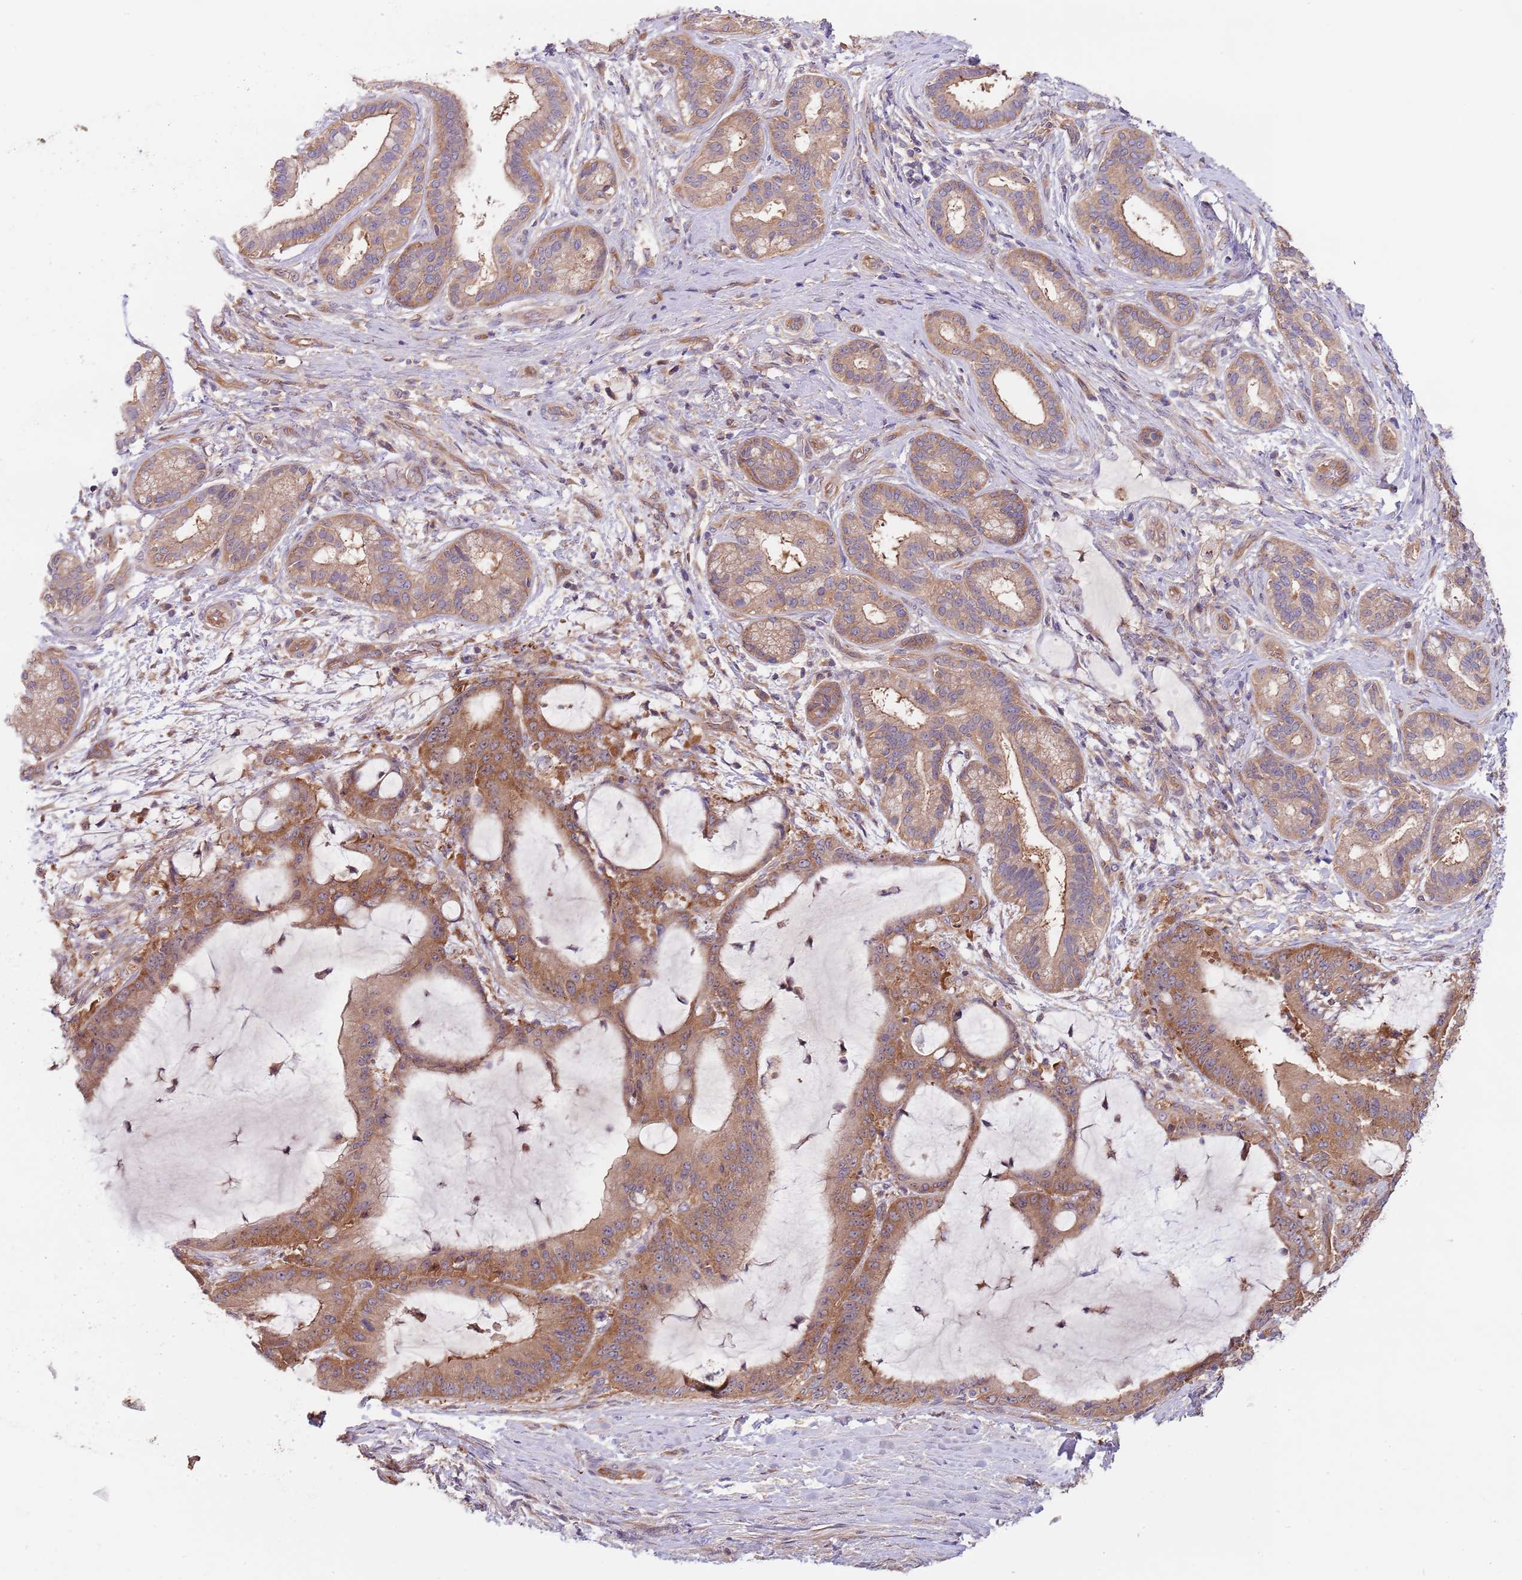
{"staining": {"intensity": "moderate", "quantity": ">75%", "location": "cytoplasmic/membranous"}, "tissue": "liver cancer", "cell_type": "Tumor cells", "image_type": "cancer", "snomed": [{"axis": "morphology", "description": "Normal tissue, NOS"}, {"axis": "morphology", "description": "Cholangiocarcinoma"}, {"axis": "topography", "description": "Liver"}, {"axis": "topography", "description": "Peripheral nerve tissue"}], "caption": "This is an image of immunohistochemistry (IHC) staining of liver cancer (cholangiocarcinoma), which shows moderate positivity in the cytoplasmic/membranous of tumor cells.", "gene": "EIF3F", "patient": {"sex": "female", "age": 73}}